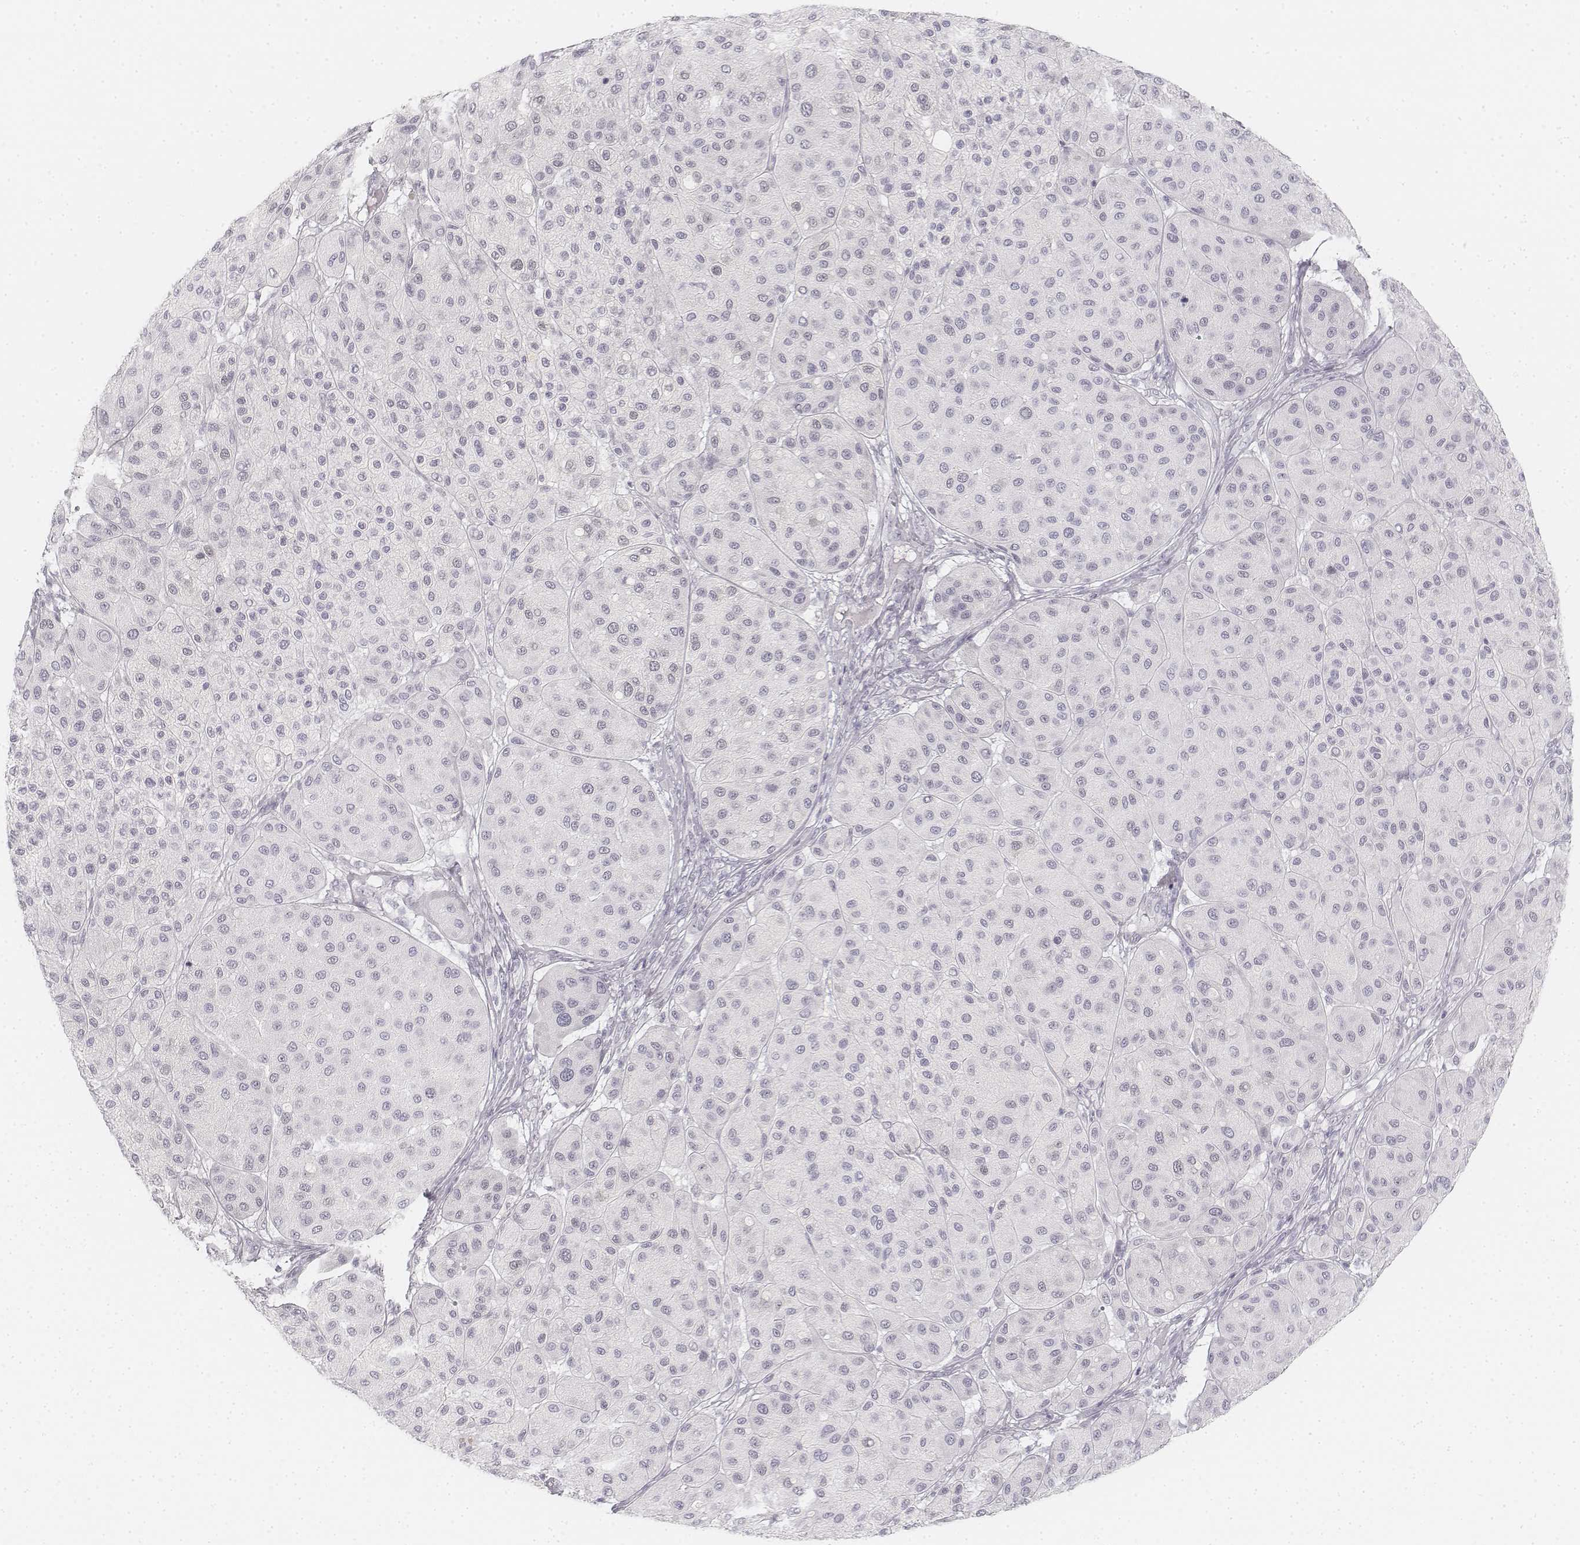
{"staining": {"intensity": "negative", "quantity": "none", "location": "none"}, "tissue": "melanoma", "cell_type": "Tumor cells", "image_type": "cancer", "snomed": [{"axis": "morphology", "description": "Malignant melanoma, Metastatic site"}, {"axis": "topography", "description": "Smooth muscle"}], "caption": "An image of human melanoma is negative for staining in tumor cells.", "gene": "KRT25", "patient": {"sex": "male", "age": 41}}